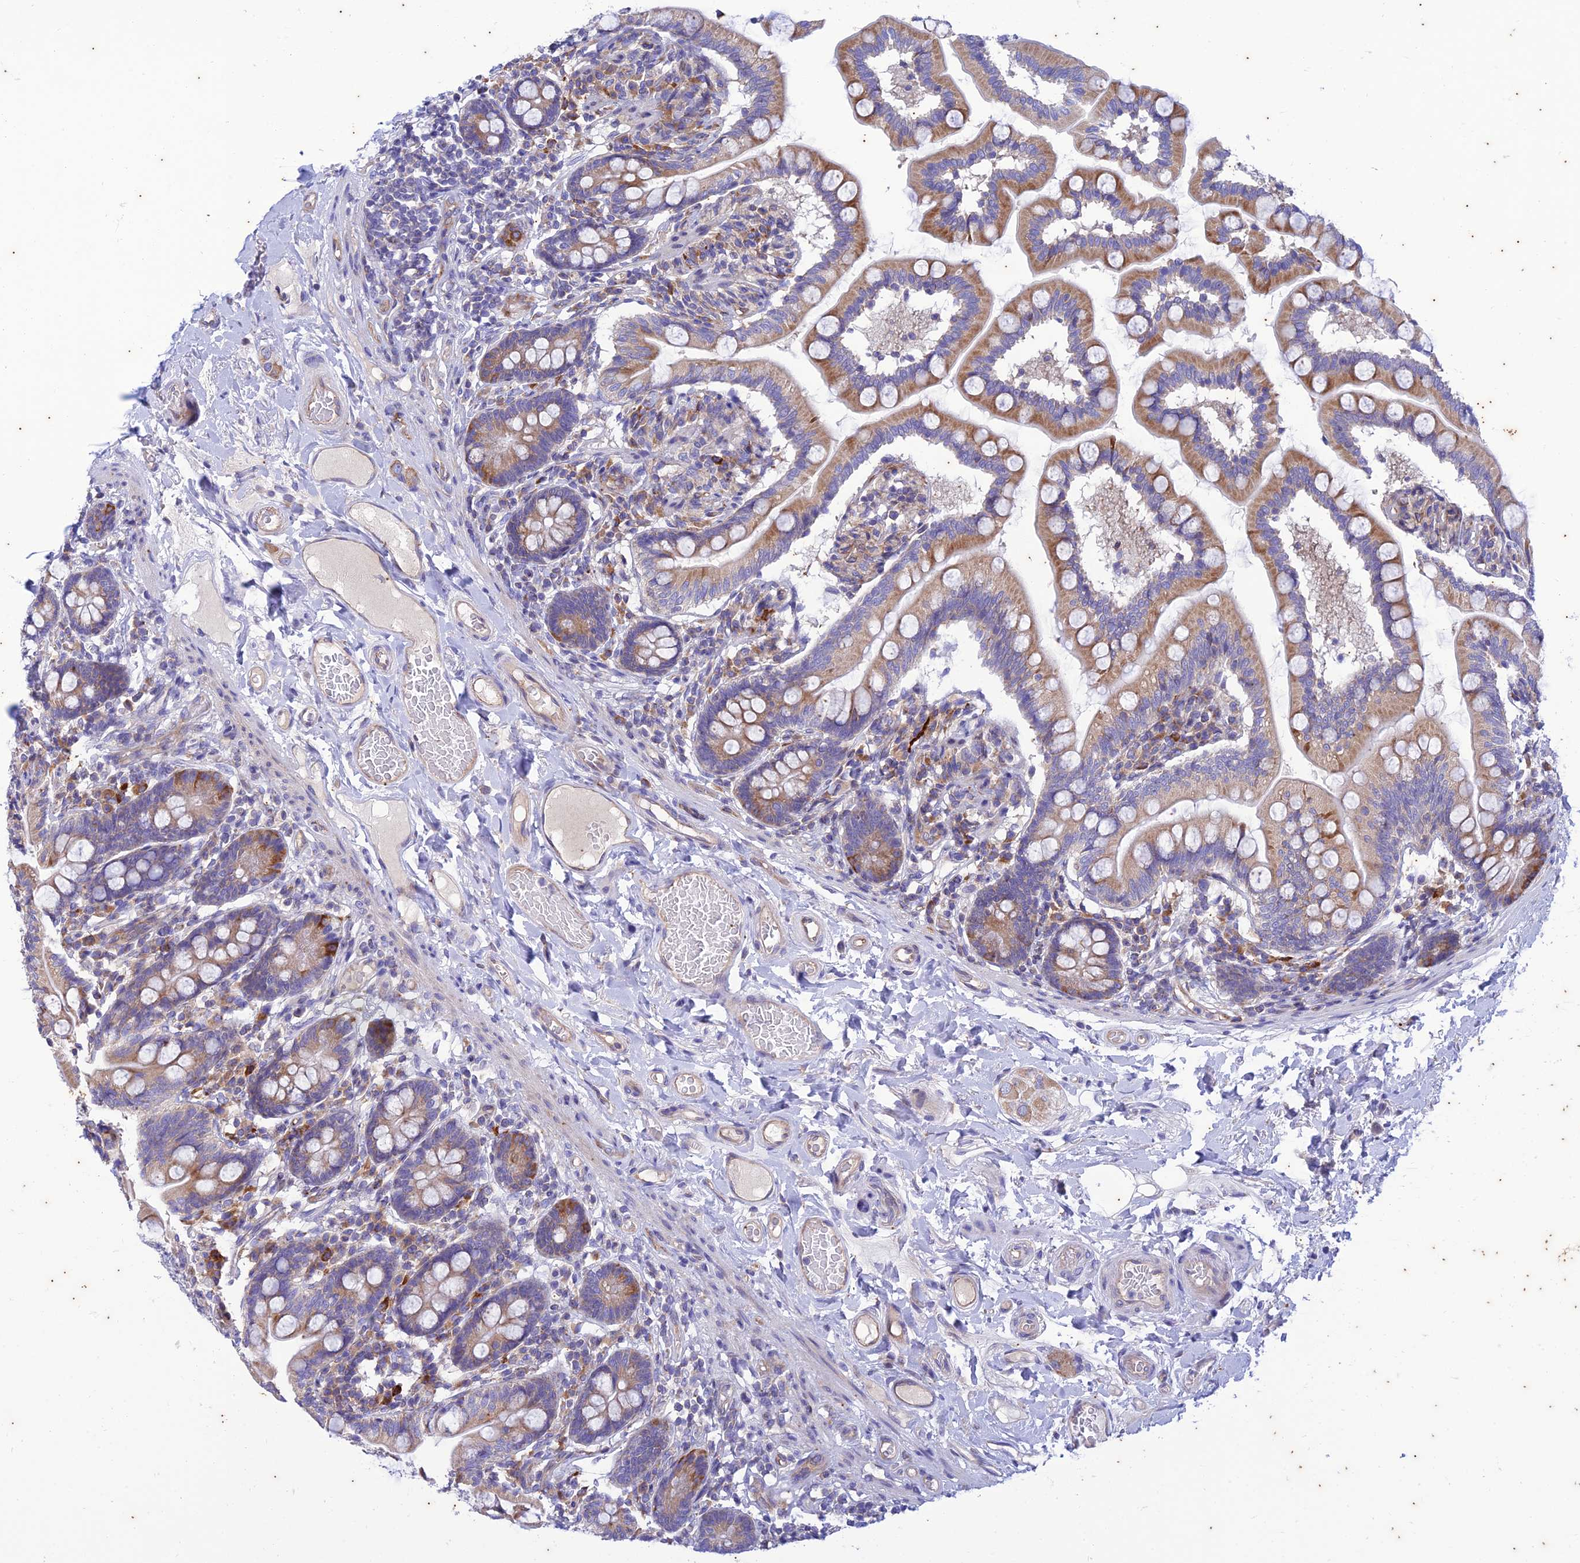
{"staining": {"intensity": "moderate", "quantity": "25%-75%", "location": "cytoplasmic/membranous"}, "tissue": "small intestine", "cell_type": "Glandular cells", "image_type": "normal", "snomed": [{"axis": "morphology", "description": "Normal tissue, NOS"}, {"axis": "topography", "description": "Small intestine"}], "caption": "Immunohistochemical staining of benign small intestine shows moderate cytoplasmic/membranous protein staining in about 25%-75% of glandular cells. The staining was performed using DAB (3,3'-diaminobenzidine) to visualize the protein expression in brown, while the nuclei were stained in blue with hematoxylin (Magnification: 20x).", "gene": "PIMREG", "patient": {"sex": "female", "age": 64}}